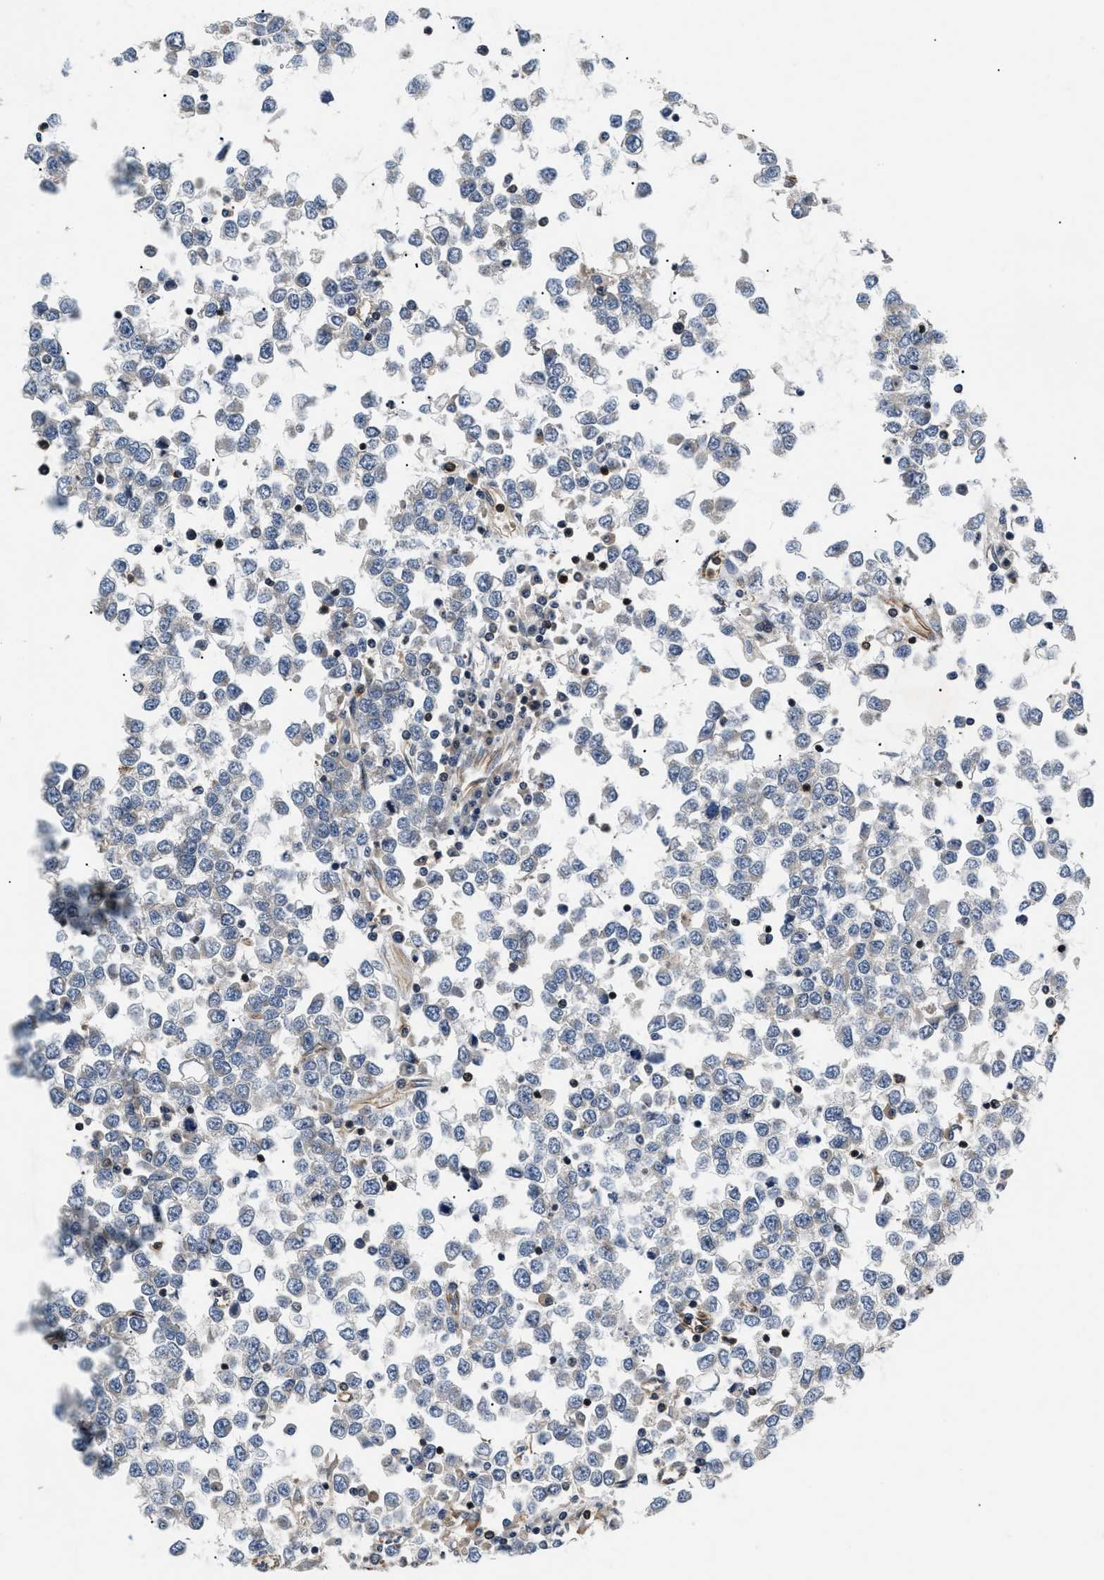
{"staining": {"intensity": "negative", "quantity": "none", "location": "none"}, "tissue": "testis cancer", "cell_type": "Tumor cells", "image_type": "cancer", "snomed": [{"axis": "morphology", "description": "Seminoma, NOS"}, {"axis": "topography", "description": "Testis"}], "caption": "The immunohistochemistry (IHC) image has no significant expression in tumor cells of seminoma (testis) tissue.", "gene": "HMGCR", "patient": {"sex": "male", "age": 65}}